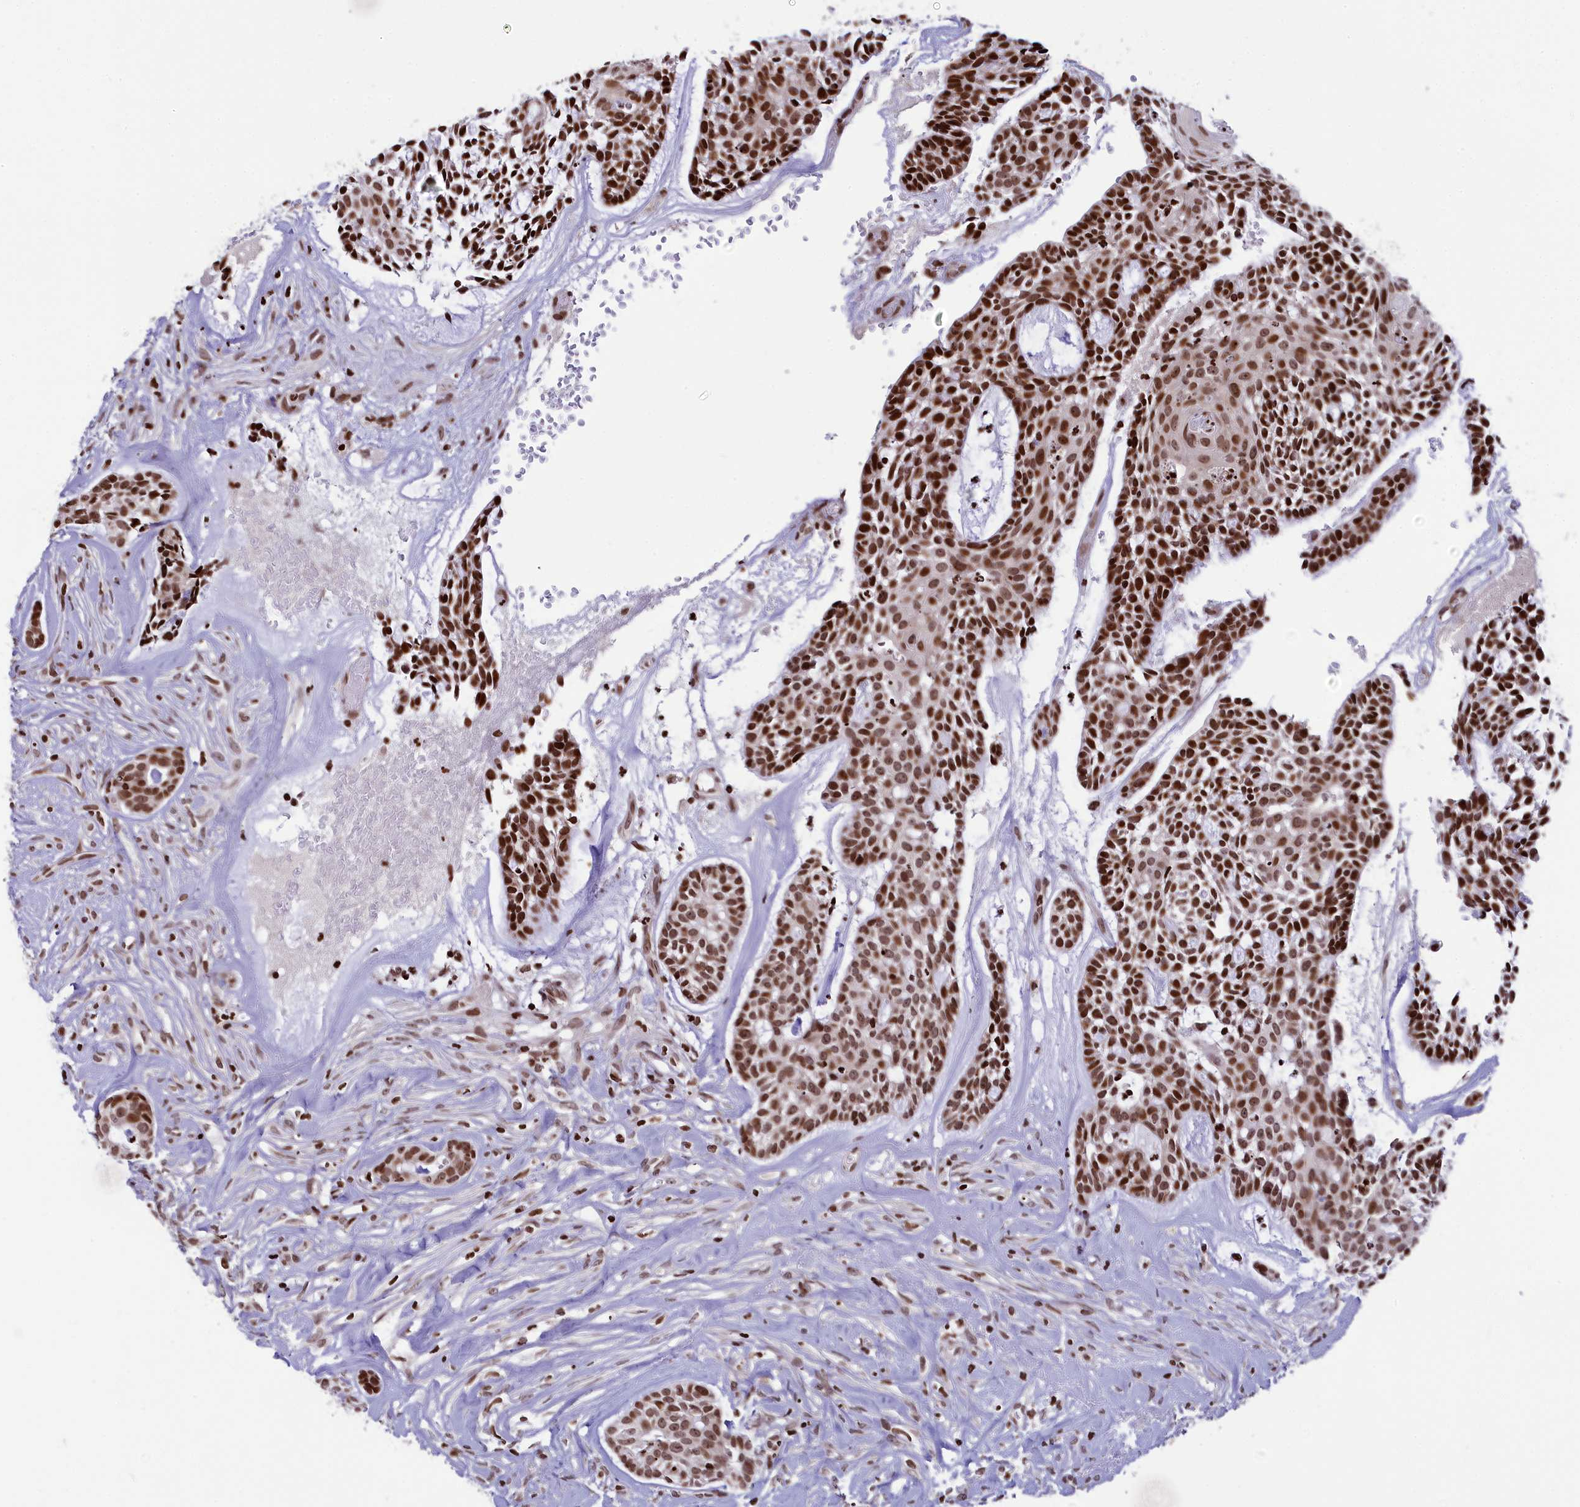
{"staining": {"intensity": "moderate", "quantity": ">75%", "location": "nuclear"}, "tissue": "head and neck cancer", "cell_type": "Tumor cells", "image_type": "cancer", "snomed": [{"axis": "morphology", "description": "Normal tissue, NOS"}, {"axis": "morphology", "description": "Adenocarcinoma, NOS"}, {"axis": "topography", "description": "Subcutis"}, {"axis": "topography", "description": "Nasopharynx"}, {"axis": "topography", "description": "Head-Neck"}], "caption": "Tumor cells exhibit moderate nuclear staining in approximately >75% of cells in head and neck cancer.", "gene": "TET2", "patient": {"sex": "female", "age": 73}}